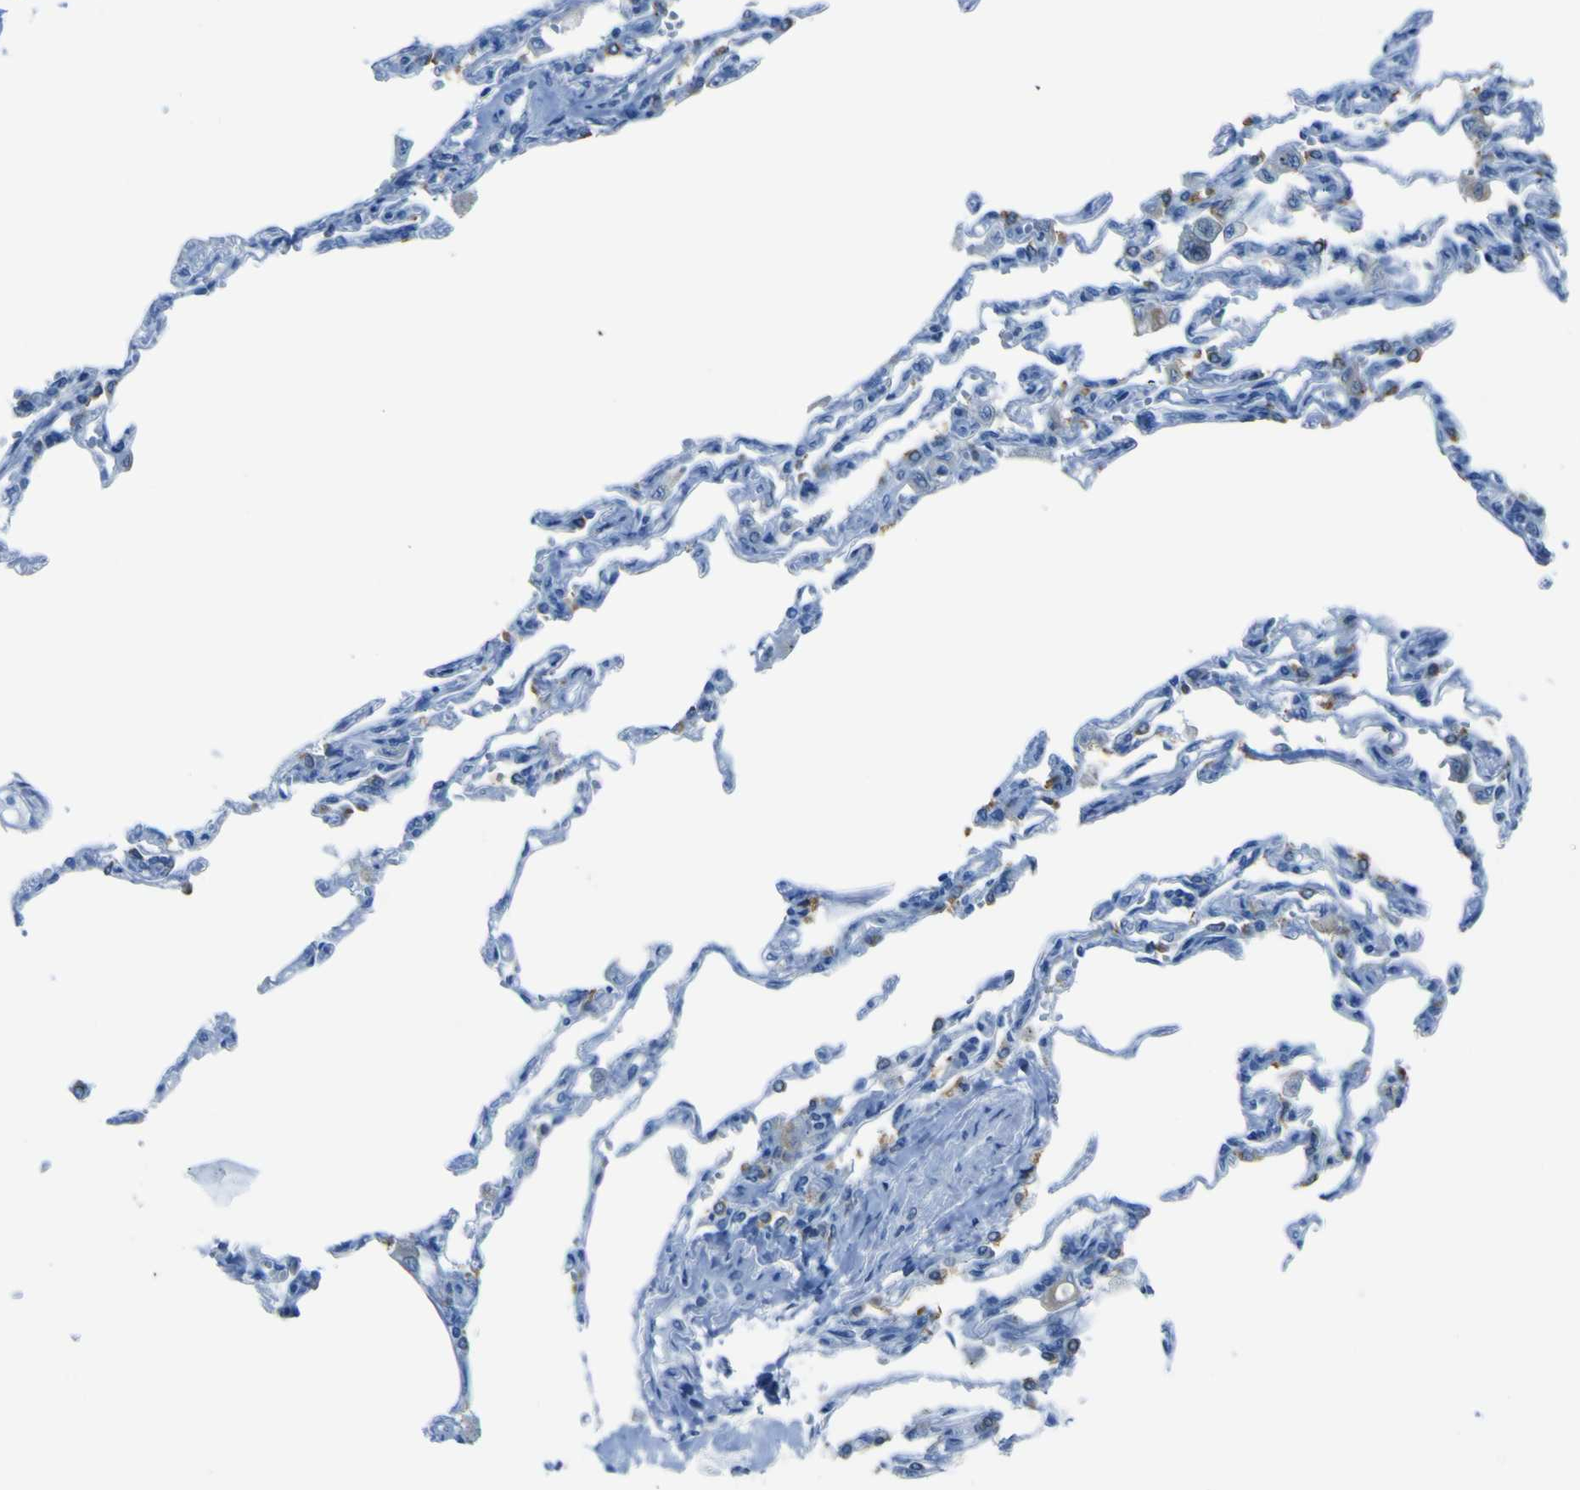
{"staining": {"intensity": "strong", "quantity": "<25%", "location": "cytoplasmic/membranous"}, "tissue": "lung", "cell_type": "Alveolar cells", "image_type": "normal", "snomed": [{"axis": "morphology", "description": "Normal tissue, NOS"}, {"axis": "topography", "description": "Lung"}], "caption": "Unremarkable lung displays strong cytoplasmic/membranous expression in approximately <25% of alveolar cells, visualized by immunohistochemistry.", "gene": "ACSL1", "patient": {"sex": "male", "age": 21}}